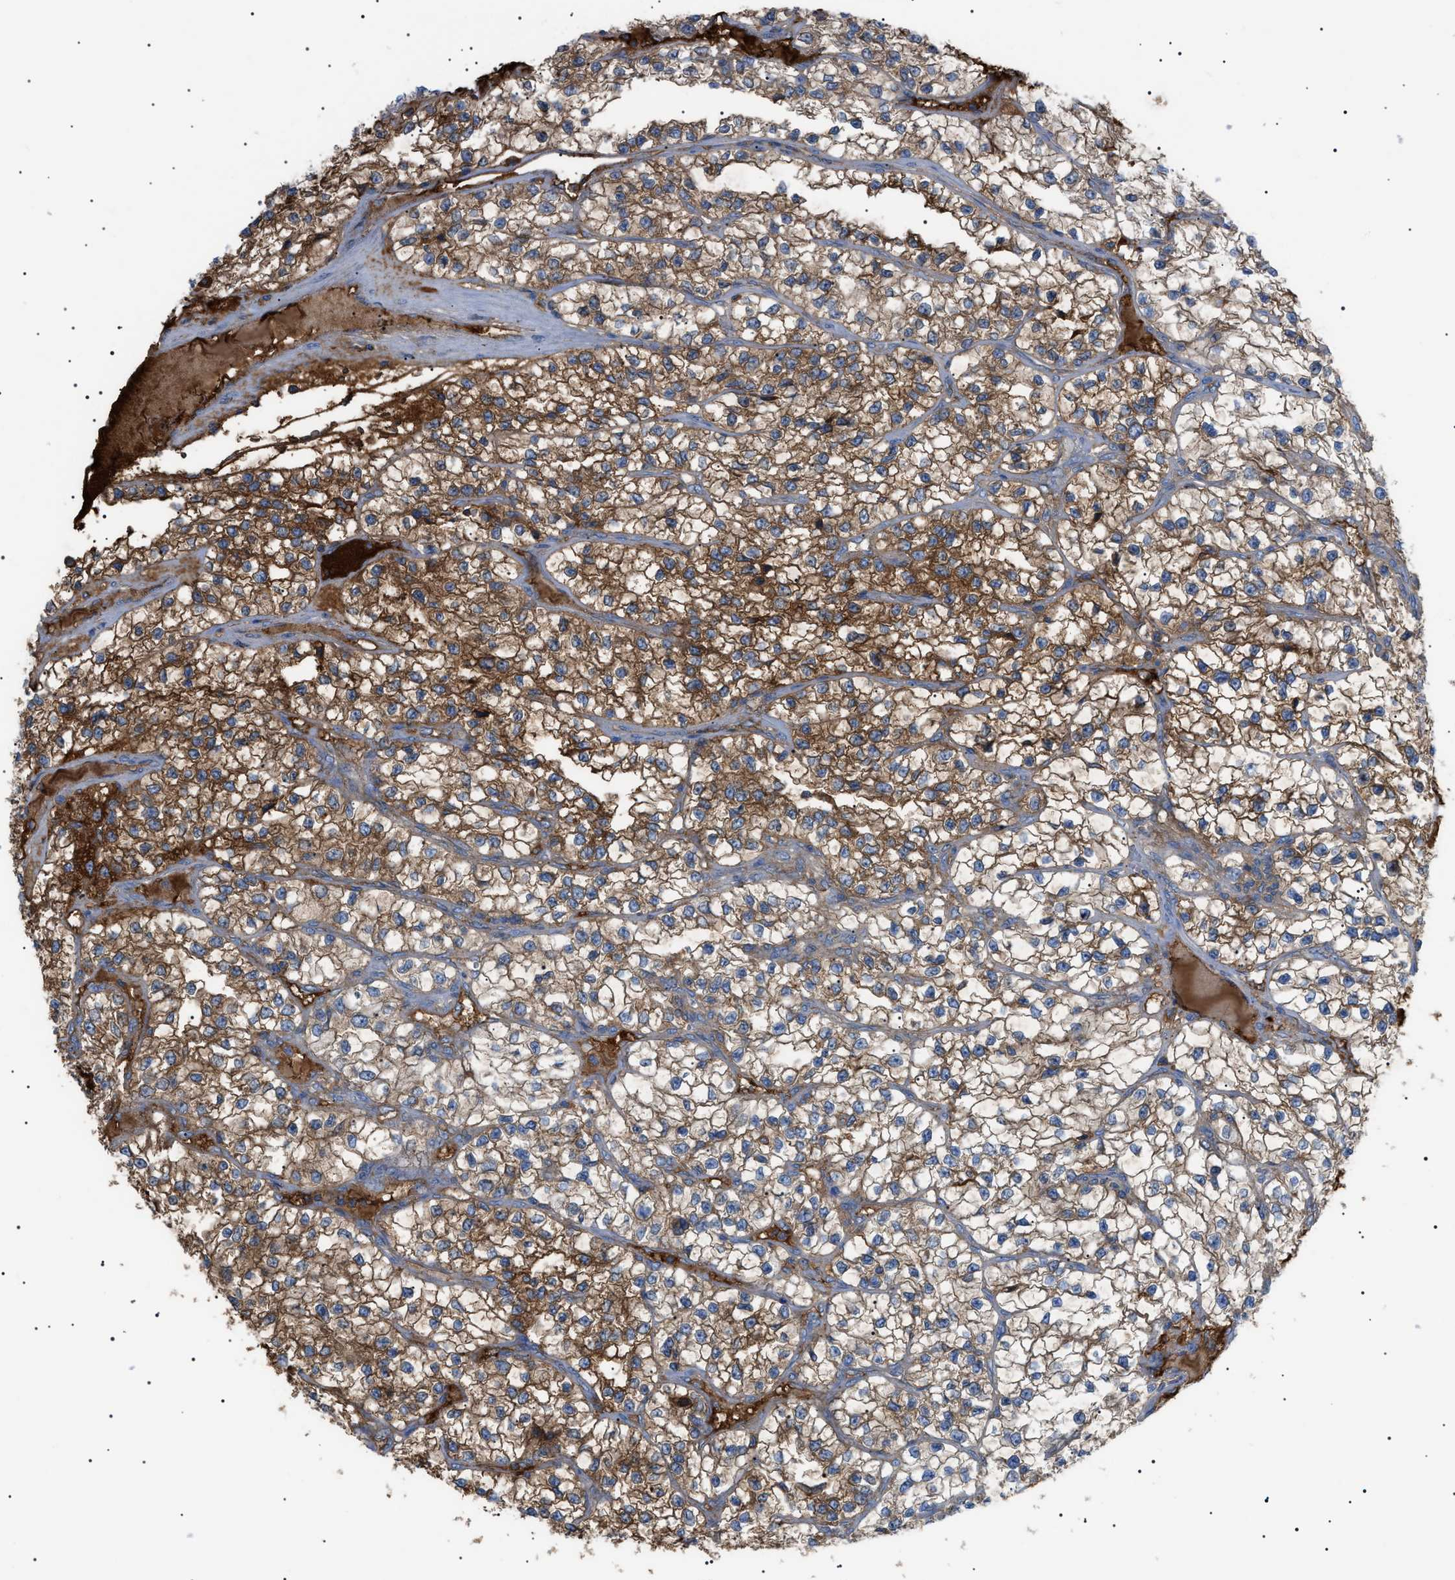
{"staining": {"intensity": "moderate", "quantity": "25%-75%", "location": "cytoplasmic/membranous"}, "tissue": "renal cancer", "cell_type": "Tumor cells", "image_type": "cancer", "snomed": [{"axis": "morphology", "description": "Adenocarcinoma, NOS"}, {"axis": "topography", "description": "Kidney"}], "caption": "About 25%-75% of tumor cells in human adenocarcinoma (renal) display moderate cytoplasmic/membranous protein expression as visualized by brown immunohistochemical staining.", "gene": "LPA", "patient": {"sex": "female", "age": 57}}